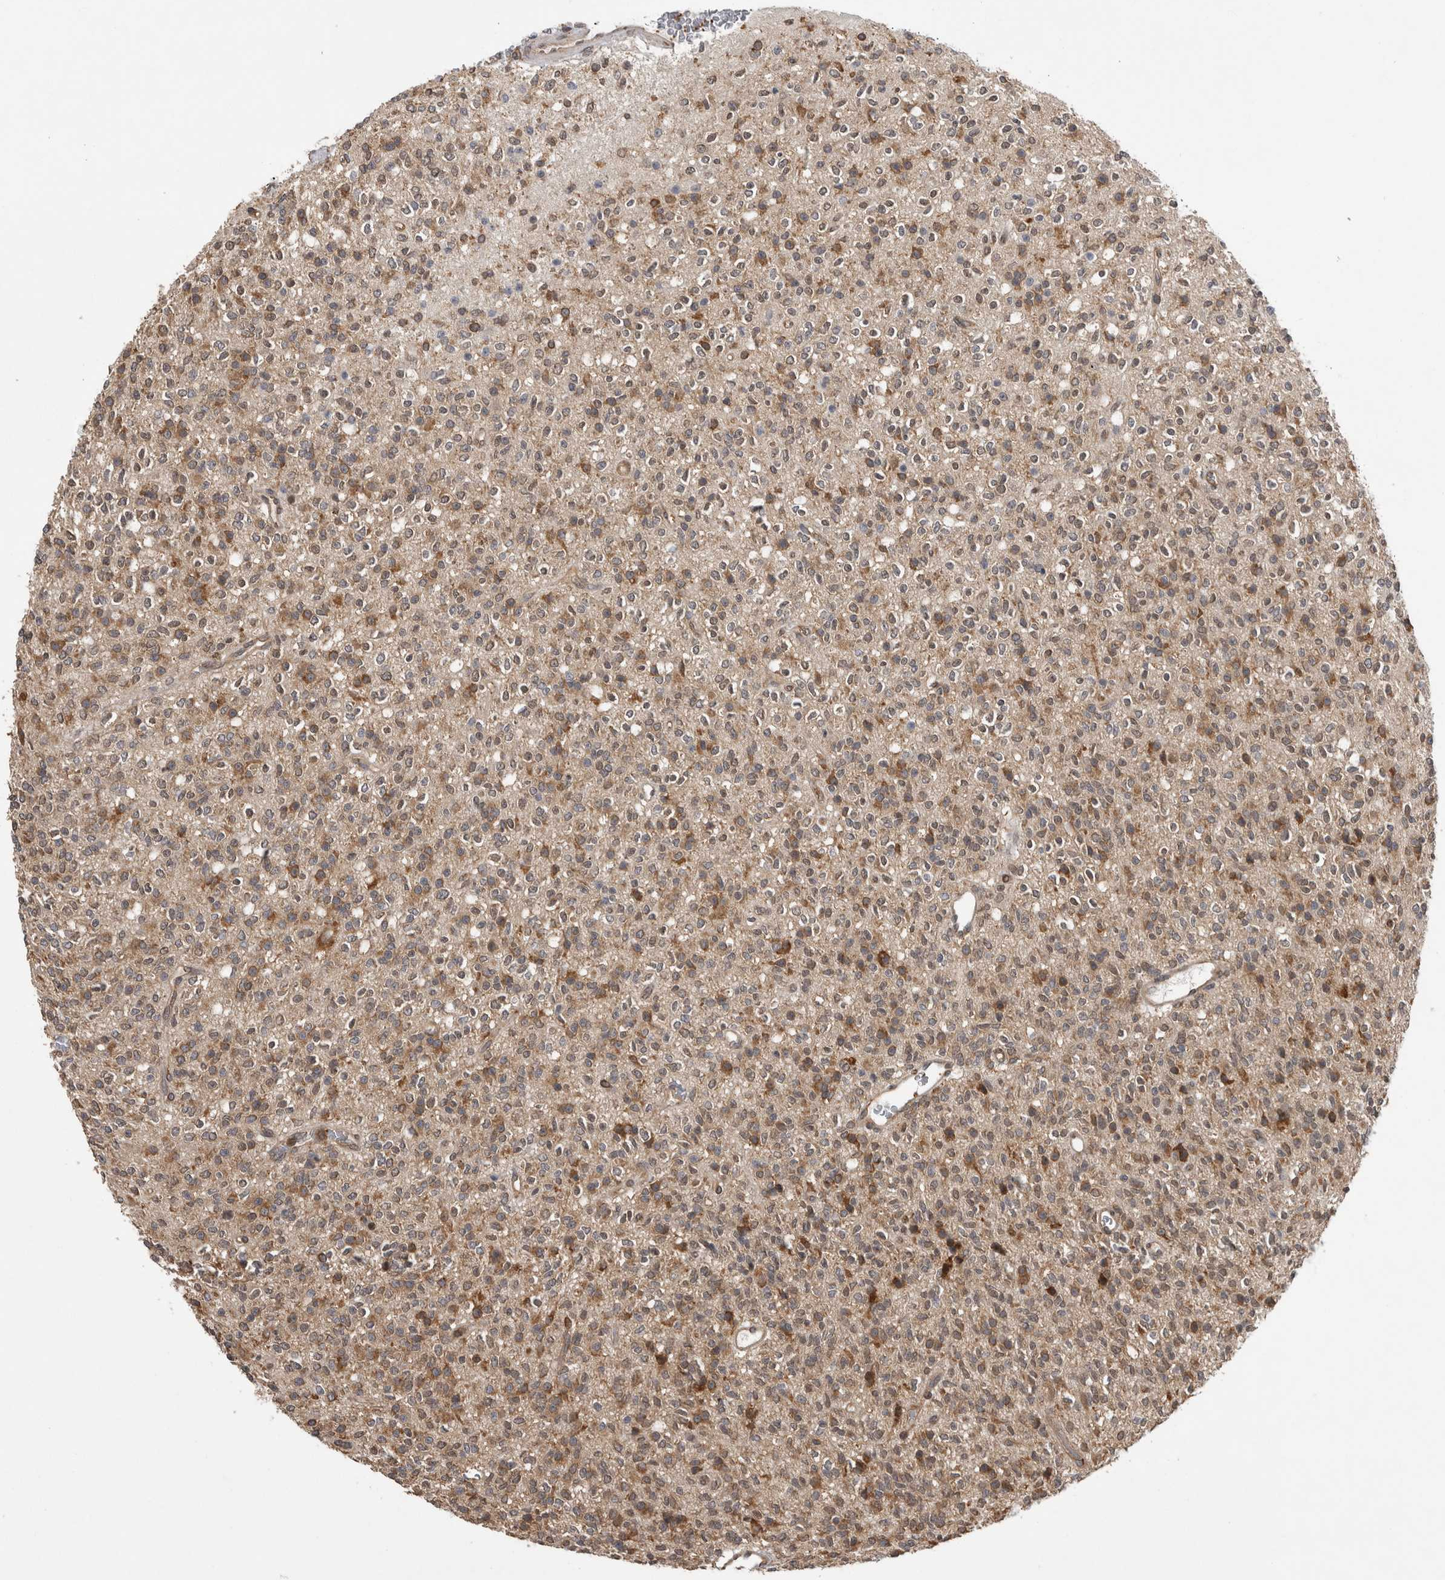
{"staining": {"intensity": "moderate", "quantity": ">75%", "location": "cytoplasmic/membranous"}, "tissue": "glioma", "cell_type": "Tumor cells", "image_type": "cancer", "snomed": [{"axis": "morphology", "description": "Glioma, malignant, High grade"}, {"axis": "topography", "description": "Brain"}], "caption": "Approximately >75% of tumor cells in glioma display moderate cytoplasmic/membranous protein positivity as visualized by brown immunohistochemical staining.", "gene": "ATXN2", "patient": {"sex": "male", "age": 34}}